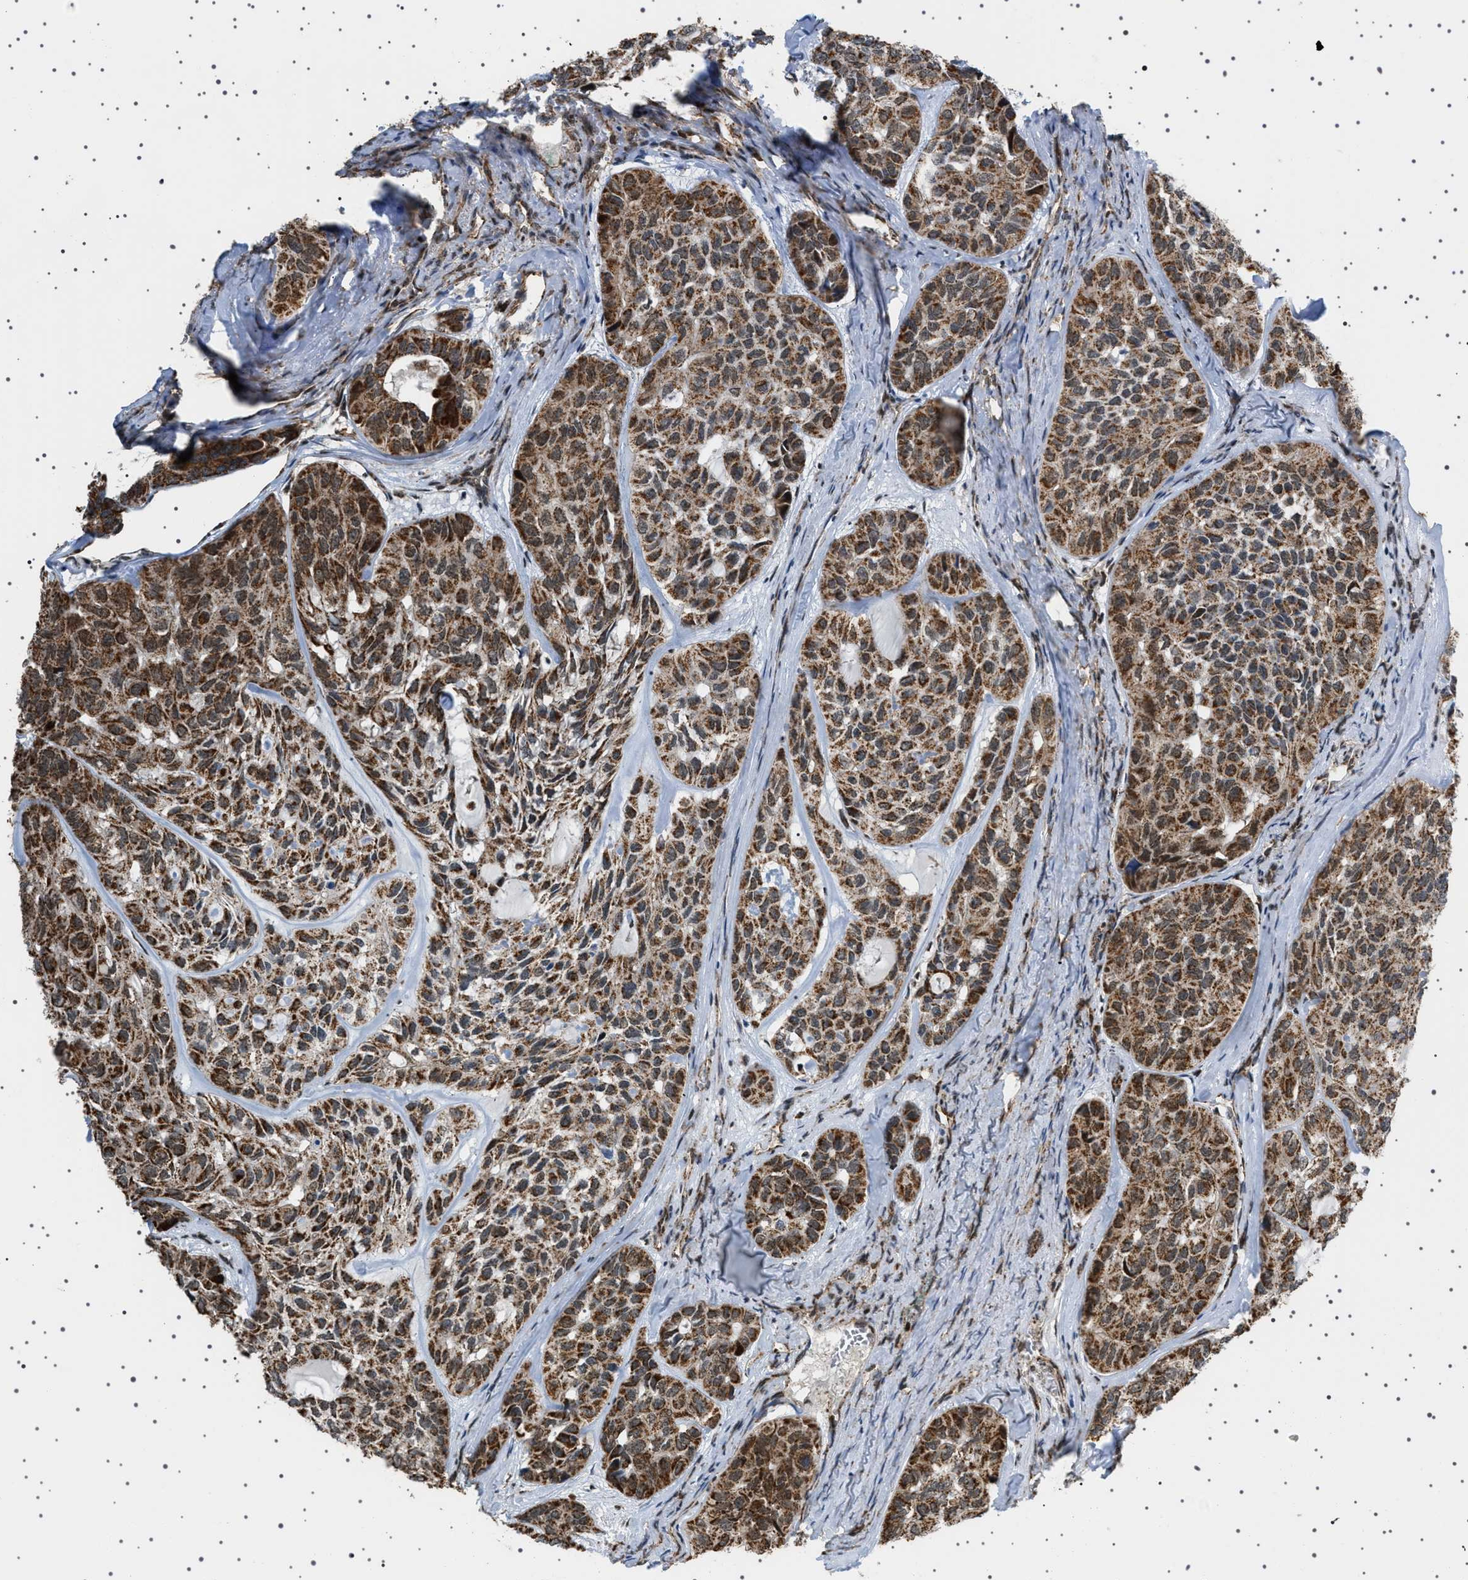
{"staining": {"intensity": "strong", "quantity": ">75%", "location": "cytoplasmic/membranous"}, "tissue": "head and neck cancer", "cell_type": "Tumor cells", "image_type": "cancer", "snomed": [{"axis": "morphology", "description": "Adenocarcinoma, NOS"}, {"axis": "topography", "description": "Salivary gland, NOS"}, {"axis": "topography", "description": "Head-Neck"}], "caption": "DAB immunohistochemical staining of head and neck cancer (adenocarcinoma) demonstrates strong cytoplasmic/membranous protein expression in approximately >75% of tumor cells.", "gene": "MELK", "patient": {"sex": "female", "age": 76}}